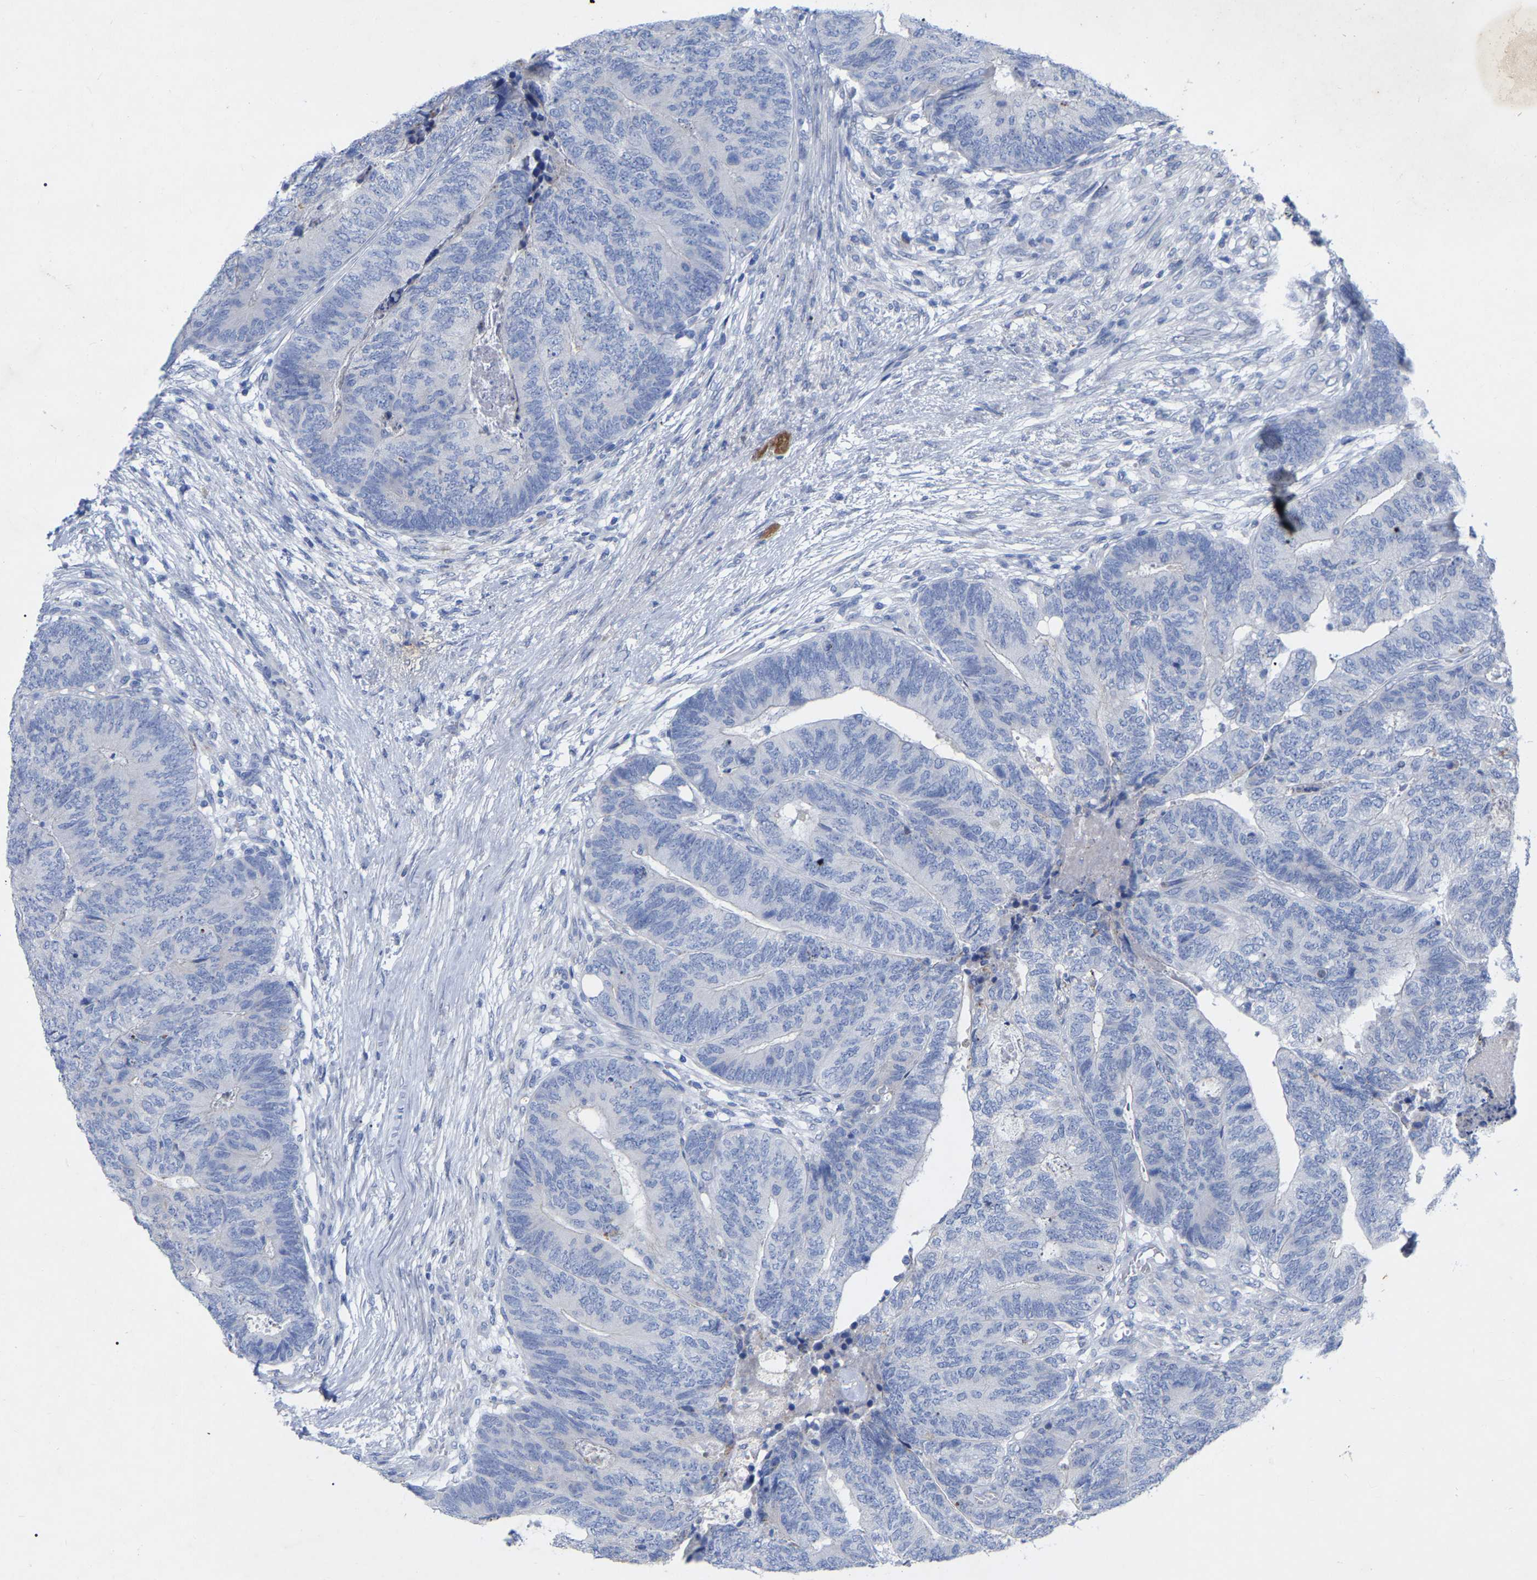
{"staining": {"intensity": "negative", "quantity": "none", "location": "none"}, "tissue": "colorectal cancer", "cell_type": "Tumor cells", "image_type": "cancer", "snomed": [{"axis": "morphology", "description": "Adenocarcinoma, NOS"}, {"axis": "topography", "description": "Colon"}], "caption": "This image is of colorectal cancer (adenocarcinoma) stained with IHC to label a protein in brown with the nuclei are counter-stained blue. There is no staining in tumor cells.", "gene": "STRIP2", "patient": {"sex": "female", "age": 67}}